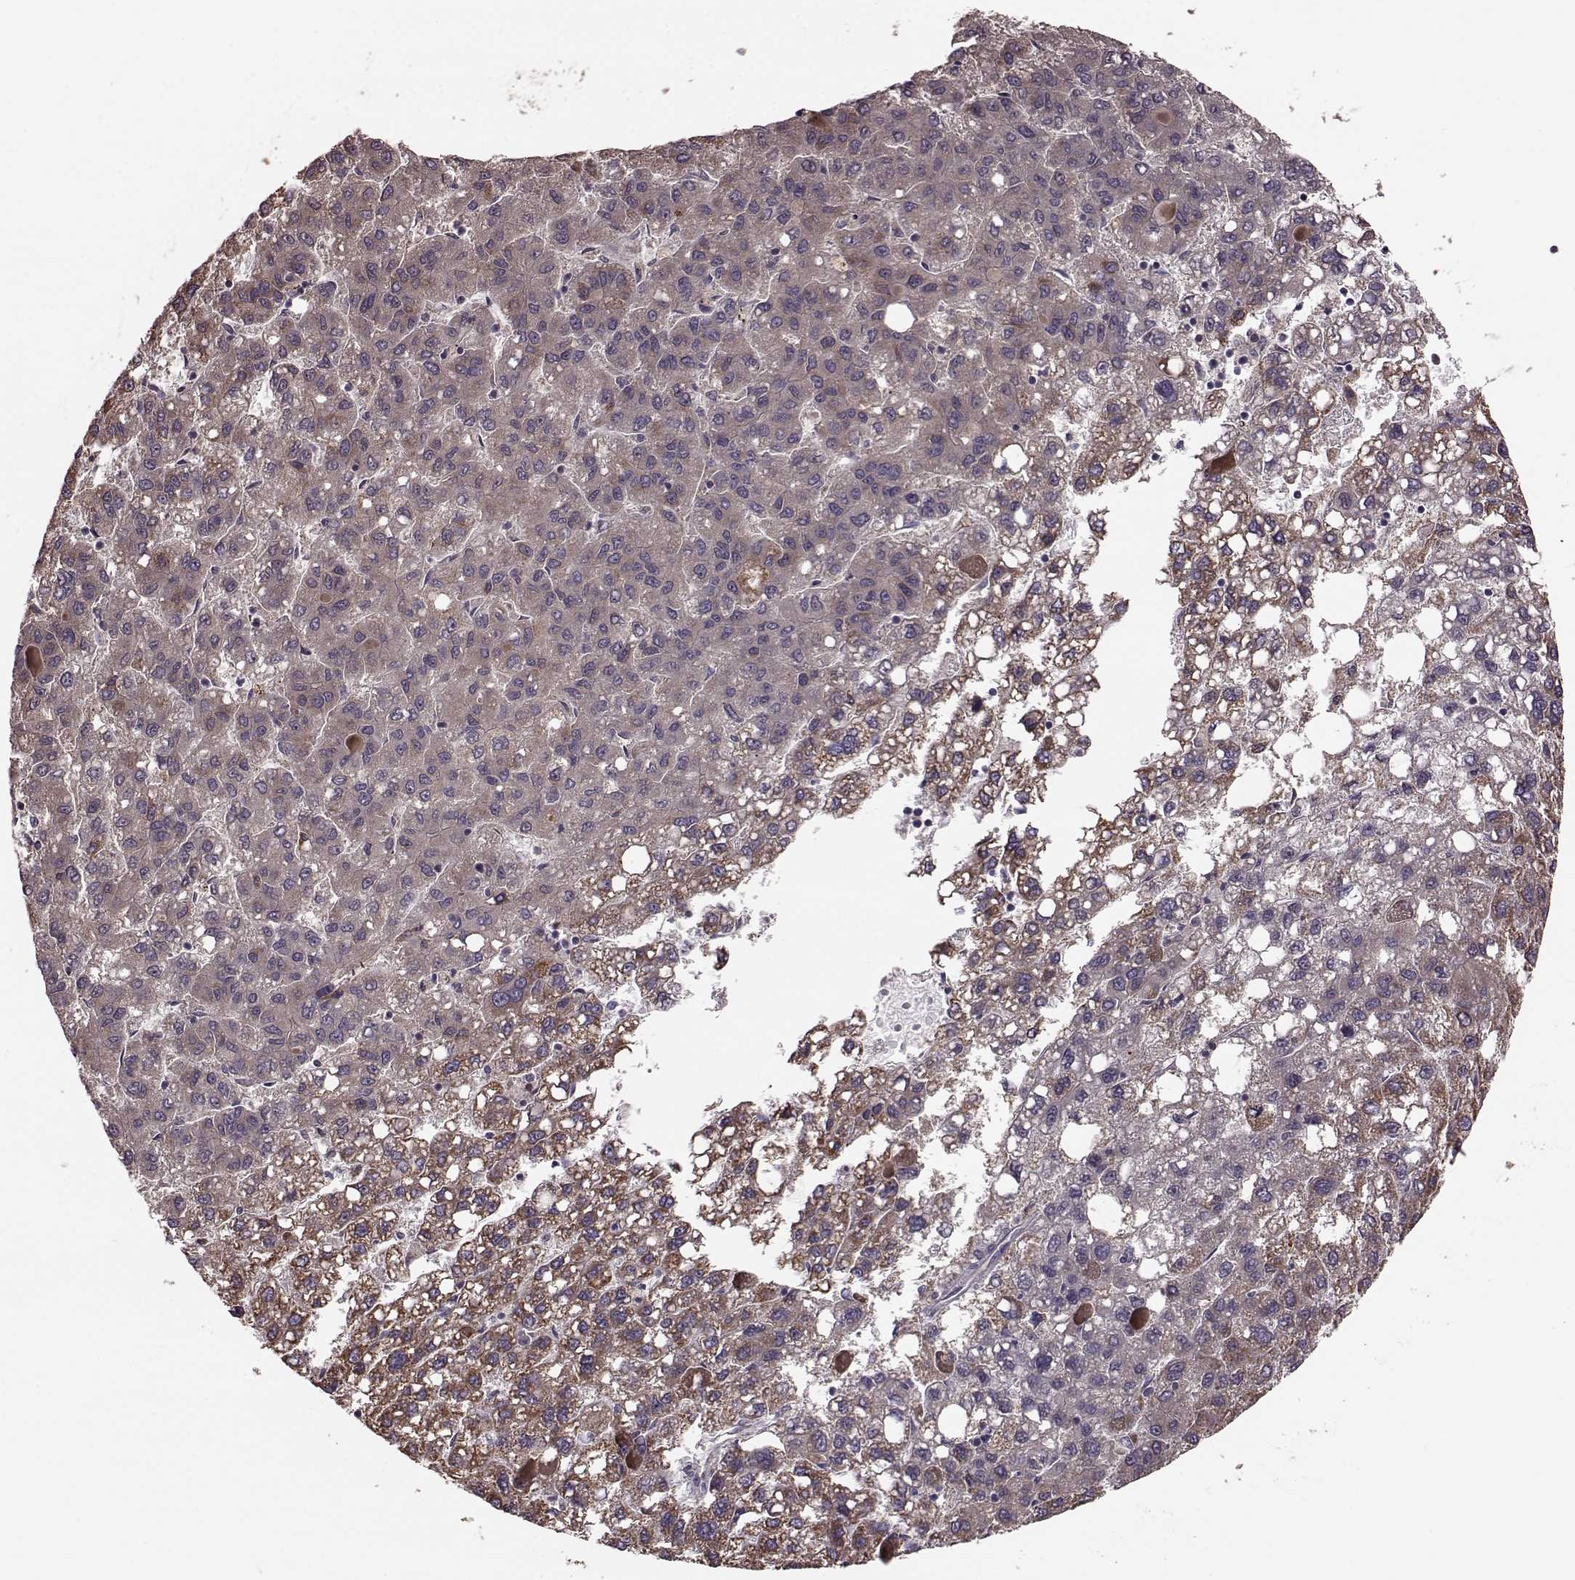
{"staining": {"intensity": "moderate", "quantity": ">75%", "location": "cytoplasmic/membranous"}, "tissue": "liver cancer", "cell_type": "Tumor cells", "image_type": "cancer", "snomed": [{"axis": "morphology", "description": "Carcinoma, Hepatocellular, NOS"}, {"axis": "topography", "description": "Liver"}], "caption": "The micrograph demonstrates a brown stain indicating the presence of a protein in the cytoplasmic/membranous of tumor cells in liver hepatocellular carcinoma. Immunohistochemistry stains the protein of interest in brown and the nuclei are stained blue.", "gene": "PUDP", "patient": {"sex": "female", "age": 82}}